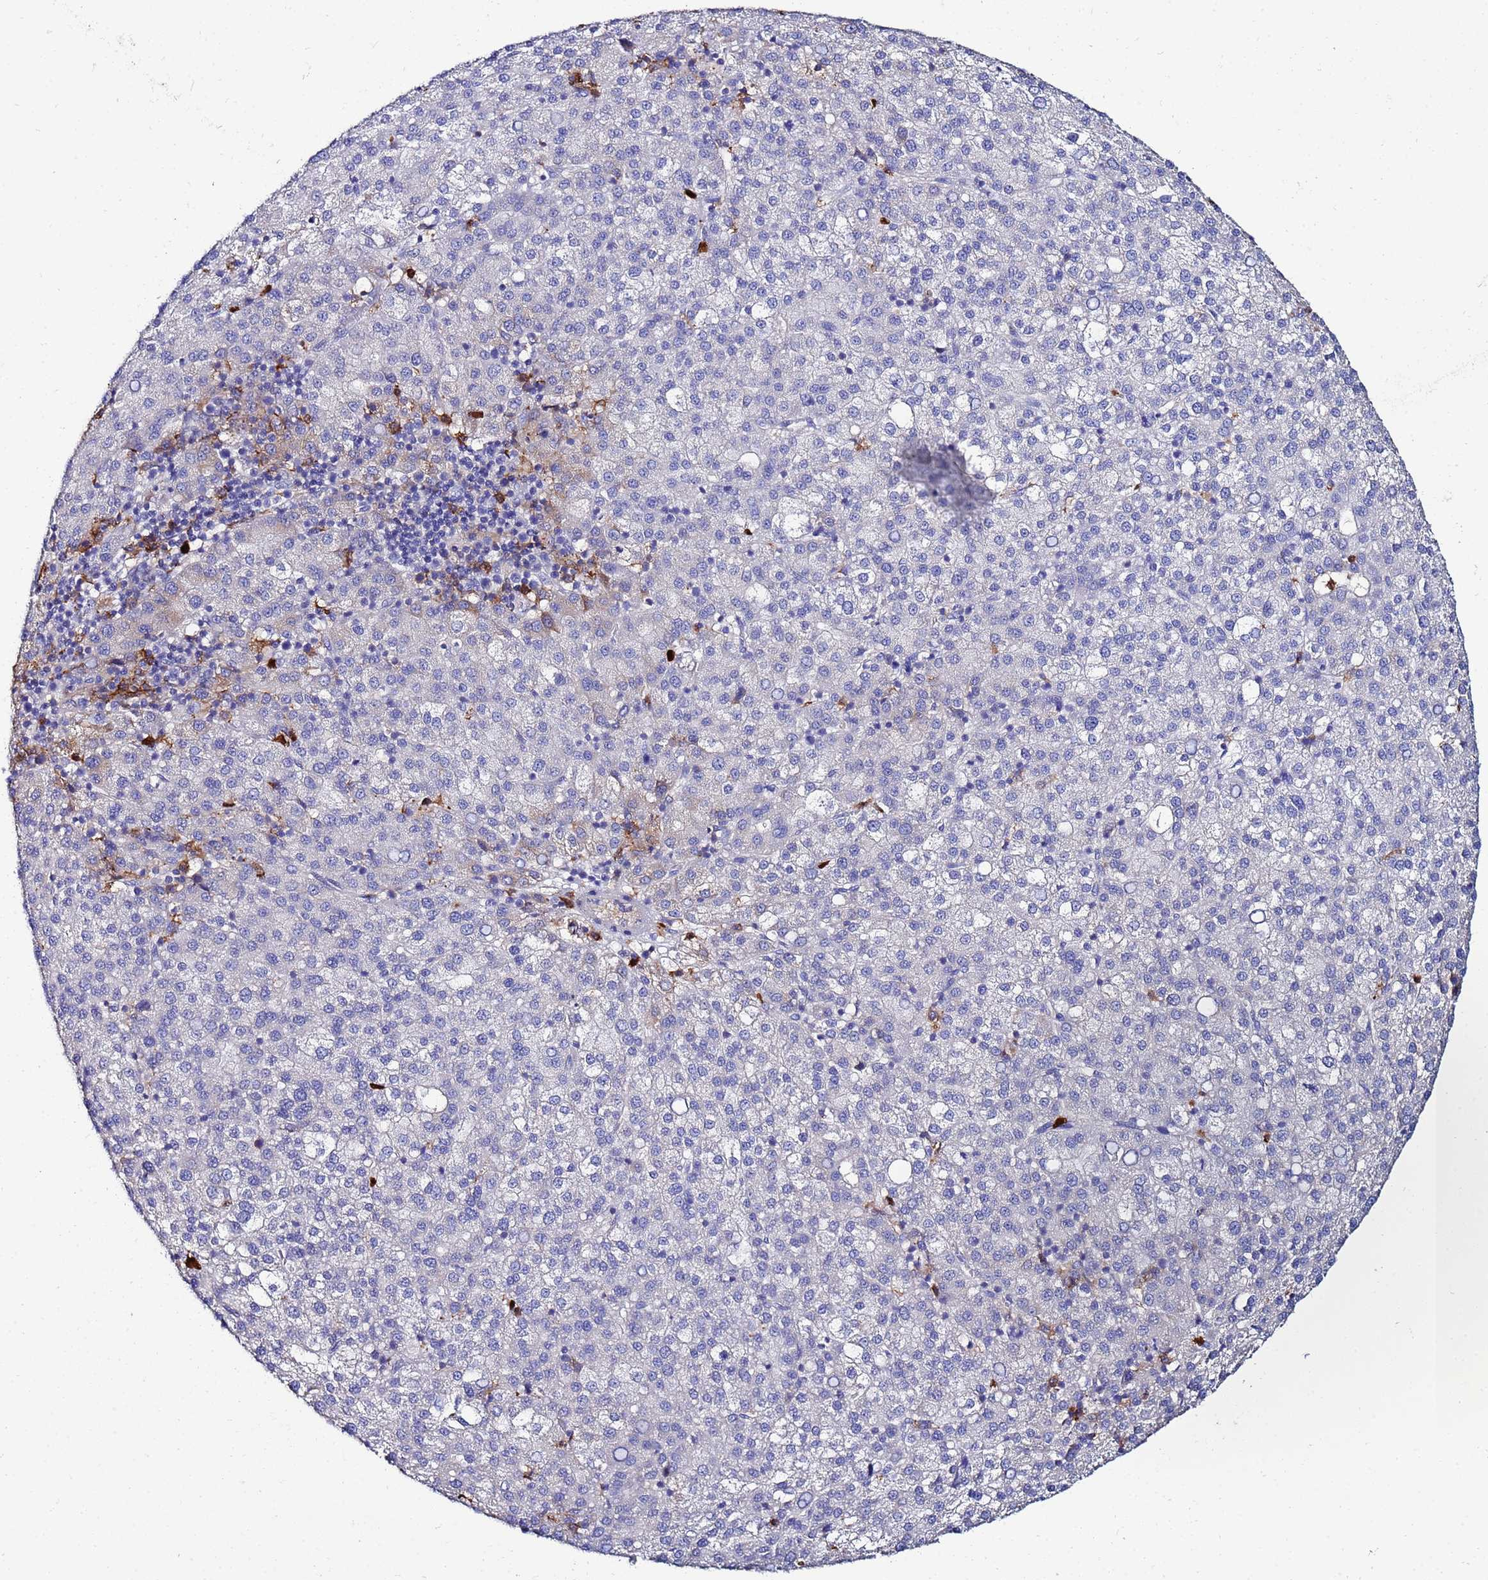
{"staining": {"intensity": "negative", "quantity": "none", "location": "none"}, "tissue": "liver cancer", "cell_type": "Tumor cells", "image_type": "cancer", "snomed": [{"axis": "morphology", "description": "Carcinoma, Hepatocellular, NOS"}, {"axis": "topography", "description": "Liver"}], "caption": "Immunohistochemical staining of liver cancer demonstrates no significant positivity in tumor cells.", "gene": "TUBAL3", "patient": {"sex": "female", "age": 58}}